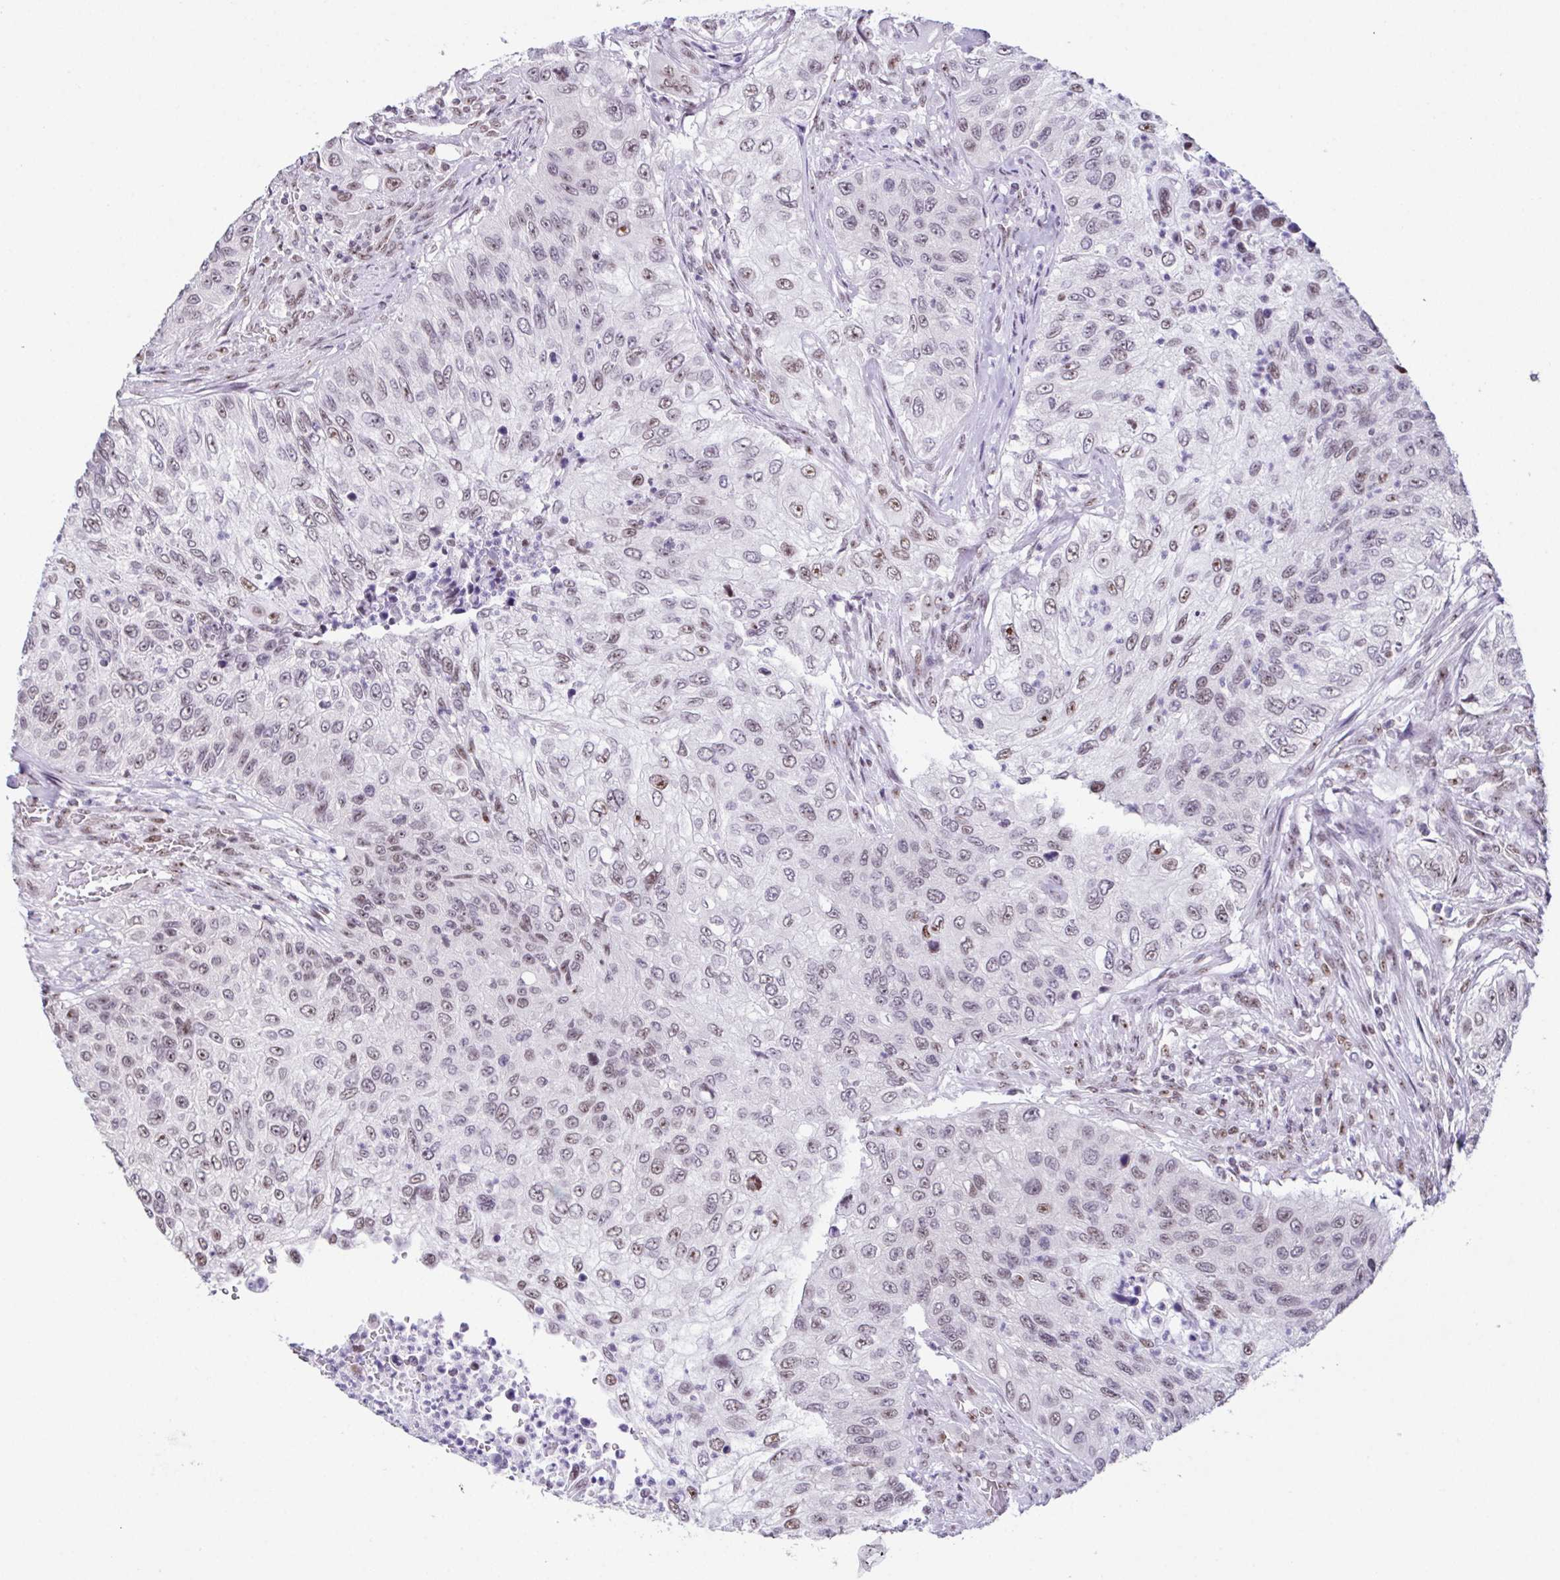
{"staining": {"intensity": "weak", "quantity": "25%-75%", "location": "nuclear"}, "tissue": "urothelial cancer", "cell_type": "Tumor cells", "image_type": "cancer", "snomed": [{"axis": "morphology", "description": "Urothelial carcinoma, High grade"}, {"axis": "topography", "description": "Urinary bladder"}], "caption": "Immunohistochemical staining of urothelial cancer exhibits weak nuclear protein staining in approximately 25%-75% of tumor cells. (DAB = brown stain, brightfield microscopy at high magnification).", "gene": "ZNF800", "patient": {"sex": "female", "age": 60}}